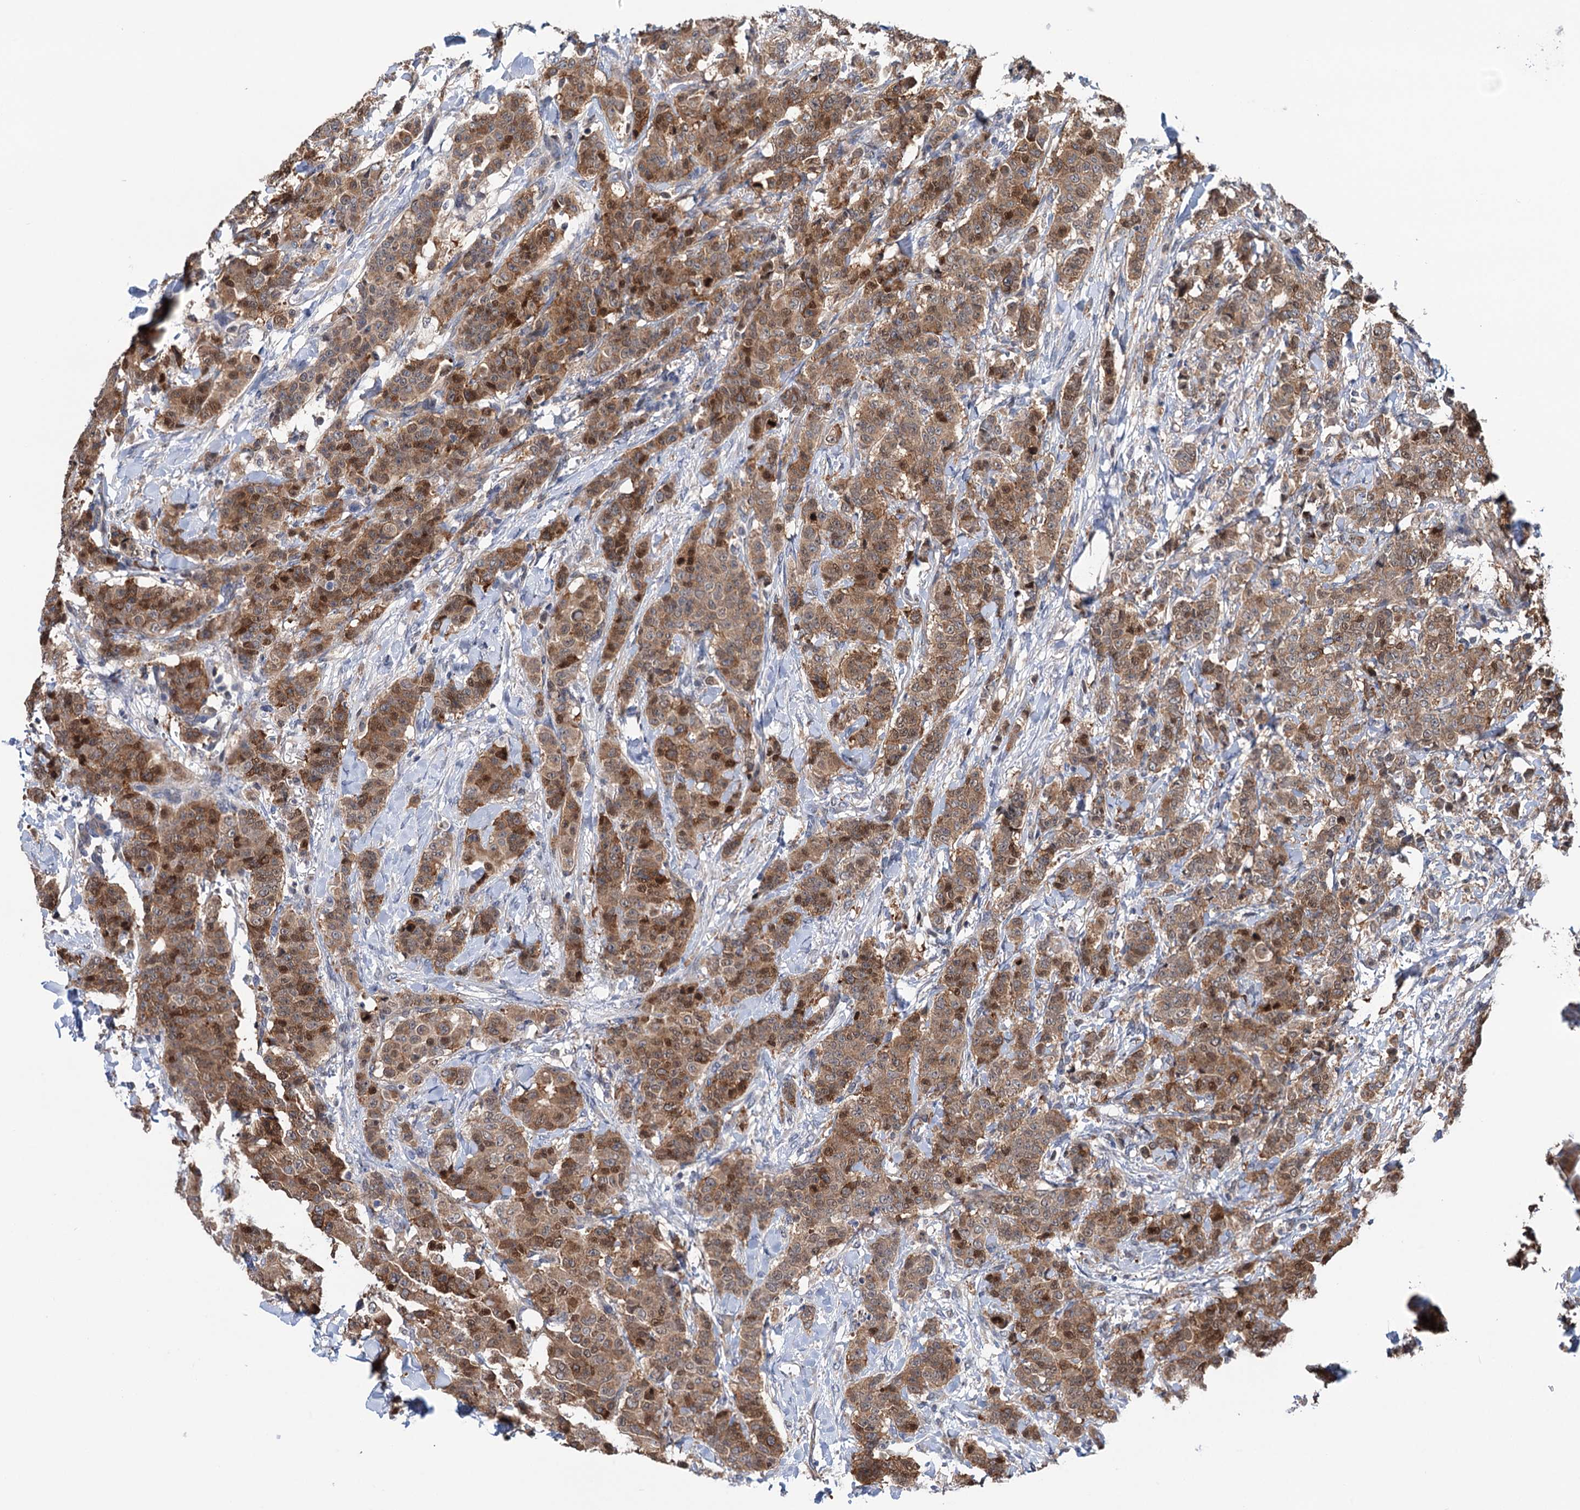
{"staining": {"intensity": "moderate", "quantity": ">75%", "location": "cytoplasmic/membranous,nuclear"}, "tissue": "breast cancer", "cell_type": "Tumor cells", "image_type": "cancer", "snomed": [{"axis": "morphology", "description": "Duct carcinoma"}, {"axis": "topography", "description": "Breast"}], "caption": "Breast cancer (intraductal carcinoma) was stained to show a protein in brown. There is medium levels of moderate cytoplasmic/membranous and nuclear positivity in approximately >75% of tumor cells. (DAB (3,3'-diaminobenzidine) IHC with brightfield microscopy, high magnification).", "gene": "NCAPD2", "patient": {"sex": "female", "age": 40}}